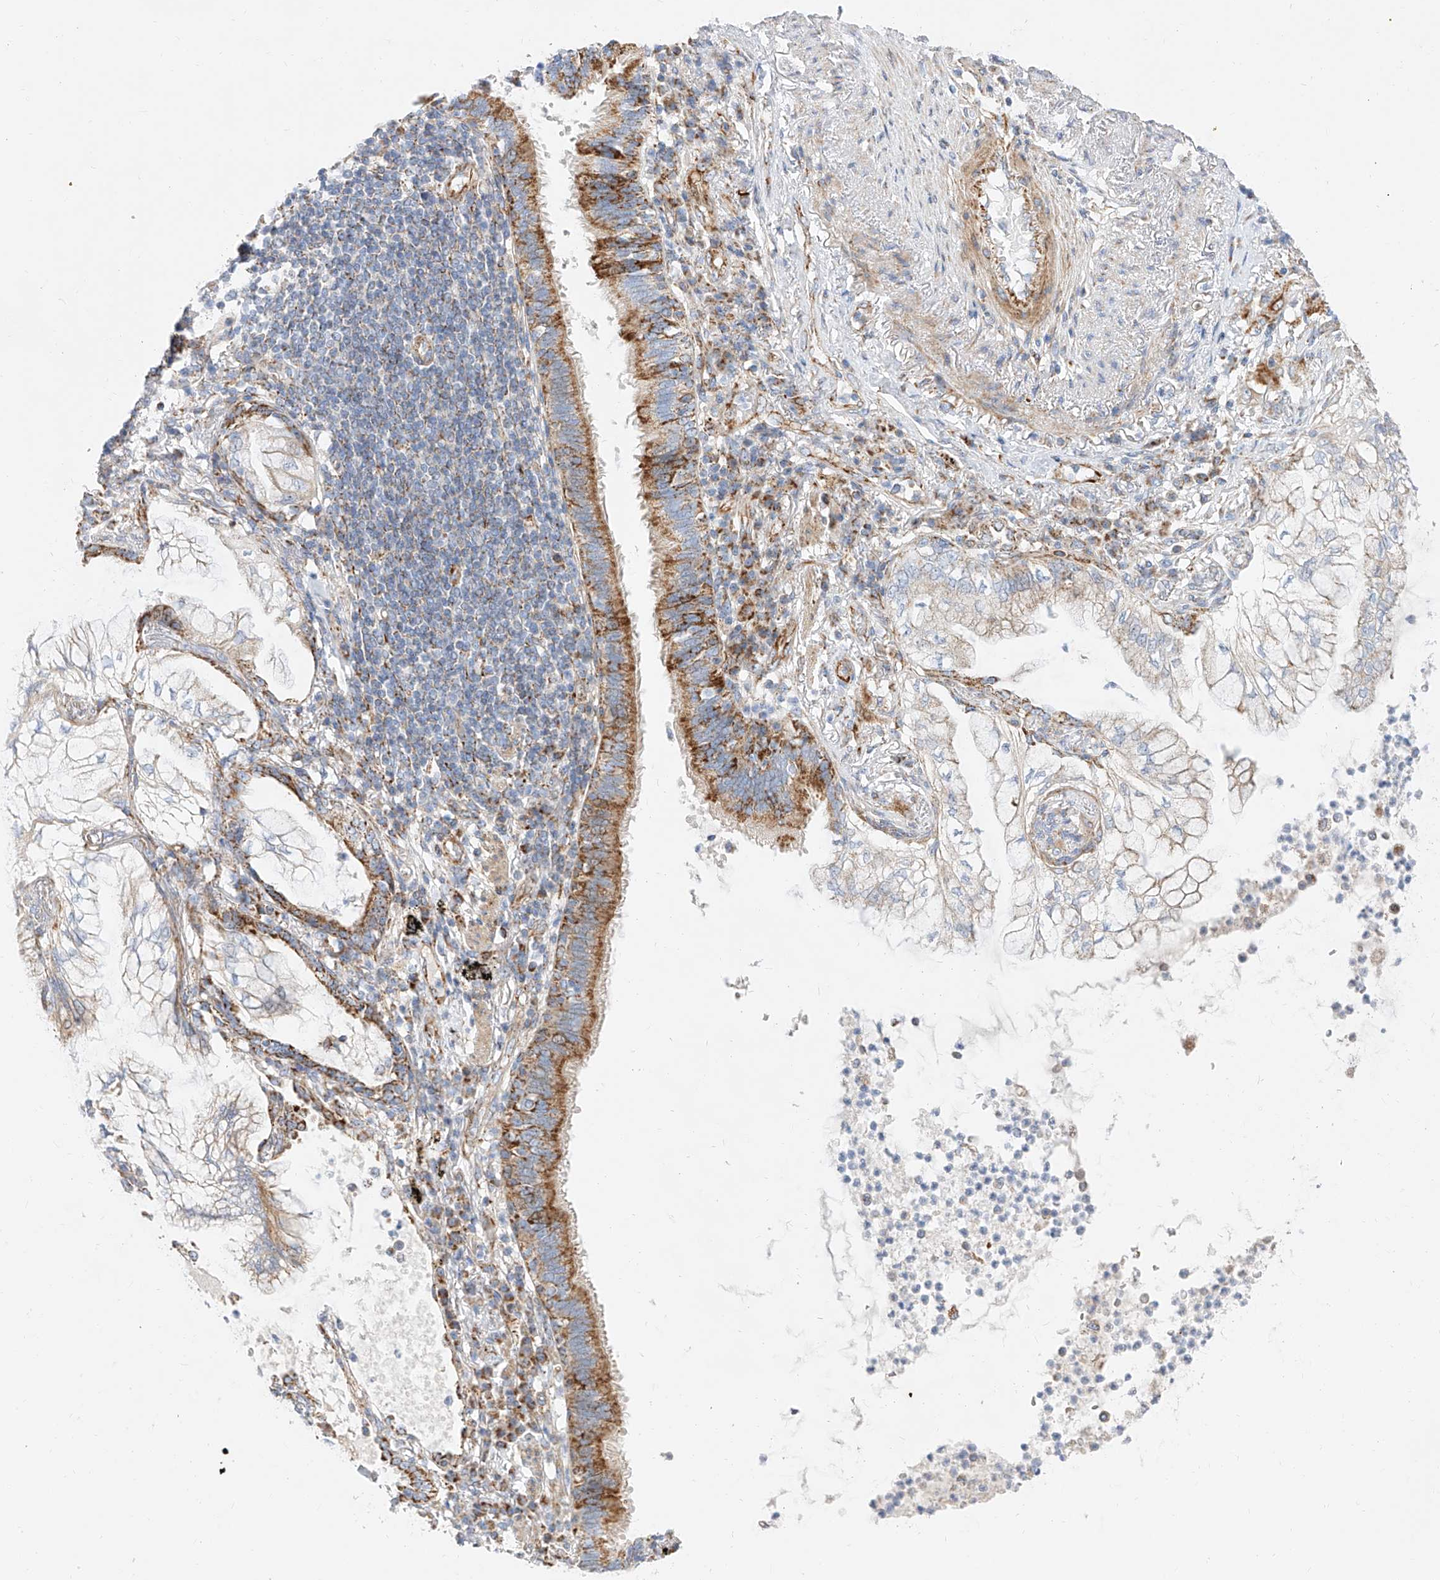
{"staining": {"intensity": "weak", "quantity": "<25%", "location": "cytoplasmic/membranous"}, "tissue": "lung cancer", "cell_type": "Tumor cells", "image_type": "cancer", "snomed": [{"axis": "morphology", "description": "Adenocarcinoma, NOS"}, {"axis": "topography", "description": "Lung"}], "caption": "A high-resolution image shows IHC staining of lung cancer, which shows no significant expression in tumor cells.", "gene": "CST9", "patient": {"sex": "female", "age": 70}}